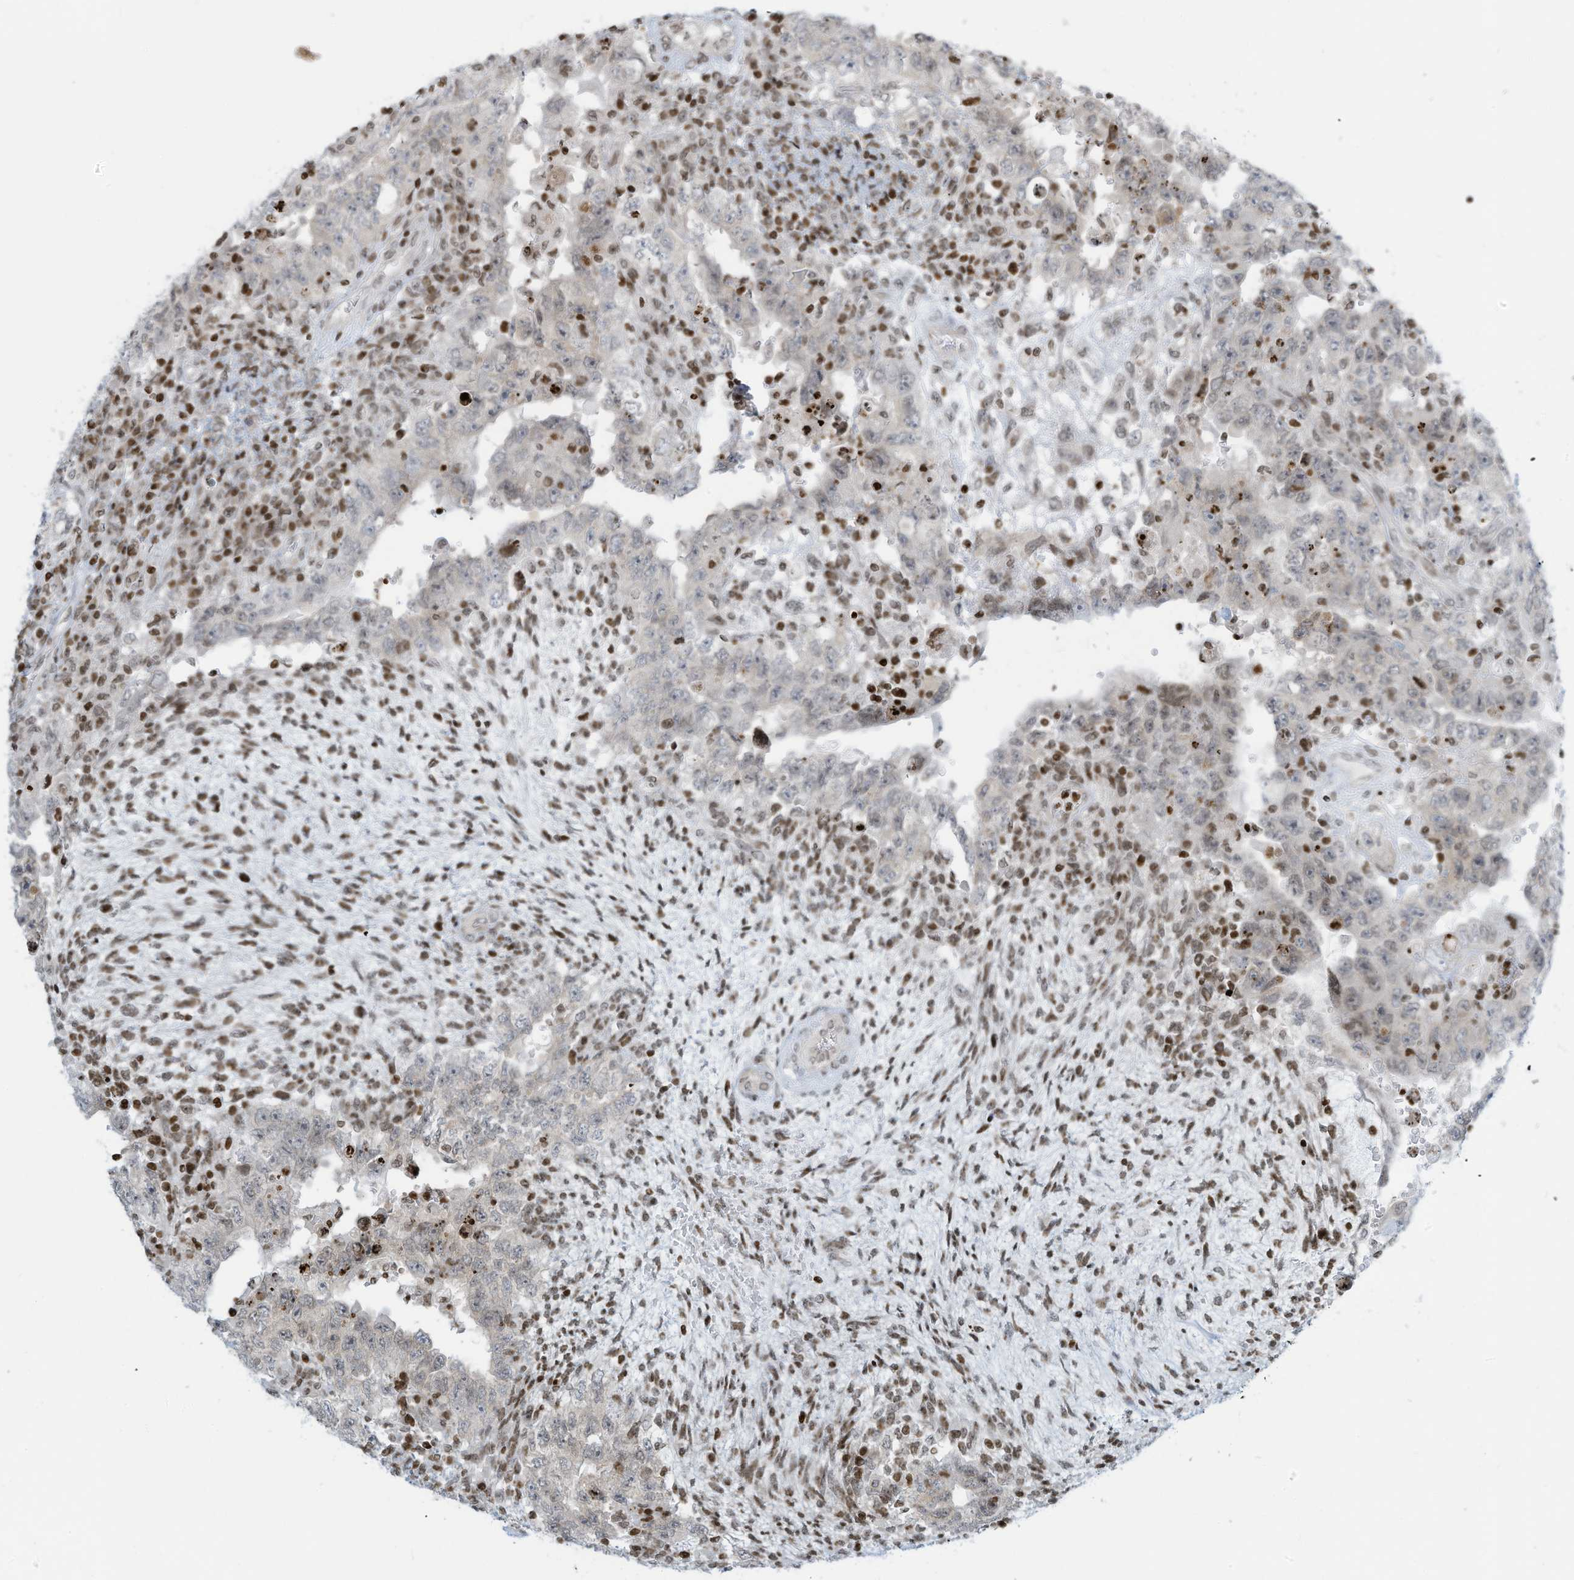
{"staining": {"intensity": "negative", "quantity": "none", "location": "none"}, "tissue": "testis cancer", "cell_type": "Tumor cells", "image_type": "cancer", "snomed": [{"axis": "morphology", "description": "Carcinoma, Embryonal, NOS"}, {"axis": "topography", "description": "Testis"}], "caption": "The image reveals no staining of tumor cells in testis cancer.", "gene": "ADI1", "patient": {"sex": "male", "age": 26}}